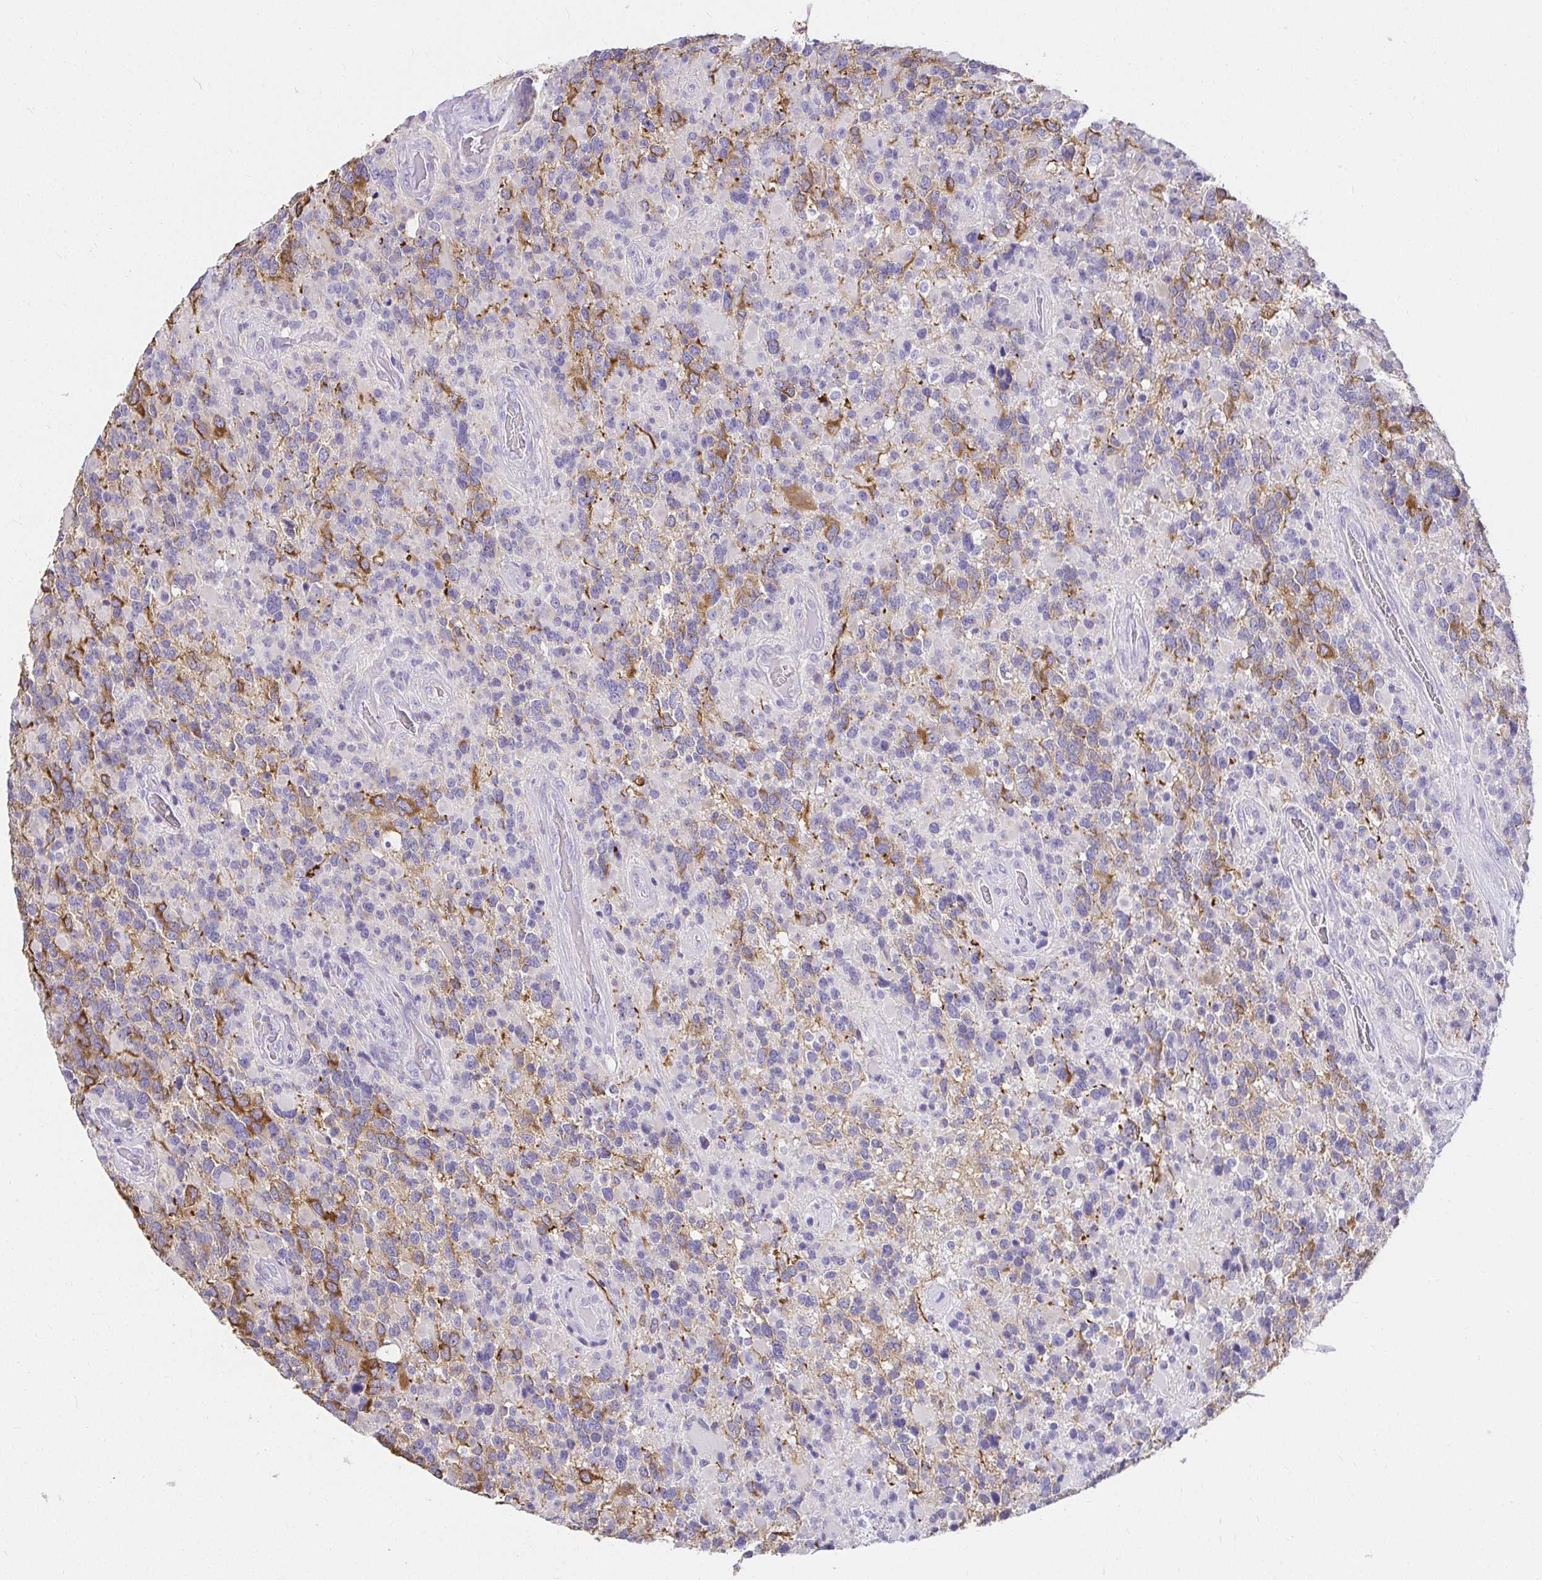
{"staining": {"intensity": "moderate", "quantity": "25%-75%", "location": "cytoplasmic/membranous"}, "tissue": "glioma", "cell_type": "Tumor cells", "image_type": "cancer", "snomed": [{"axis": "morphology", "description": "Glioma, malignant, High grade"}, {"axis": "topography", "description": "Brain"}], "caption": "Immunohistochemical staining of human glioma exhibits medium levels of moderate cytoplasmic/membranous protein expression in approximately 25%-75% of tumor cells. (brown staining indicates protein expression, while blue staining denotes nuclei).", "gene": "VGLL1", "patient": {"sex": "female", "age": 40}}